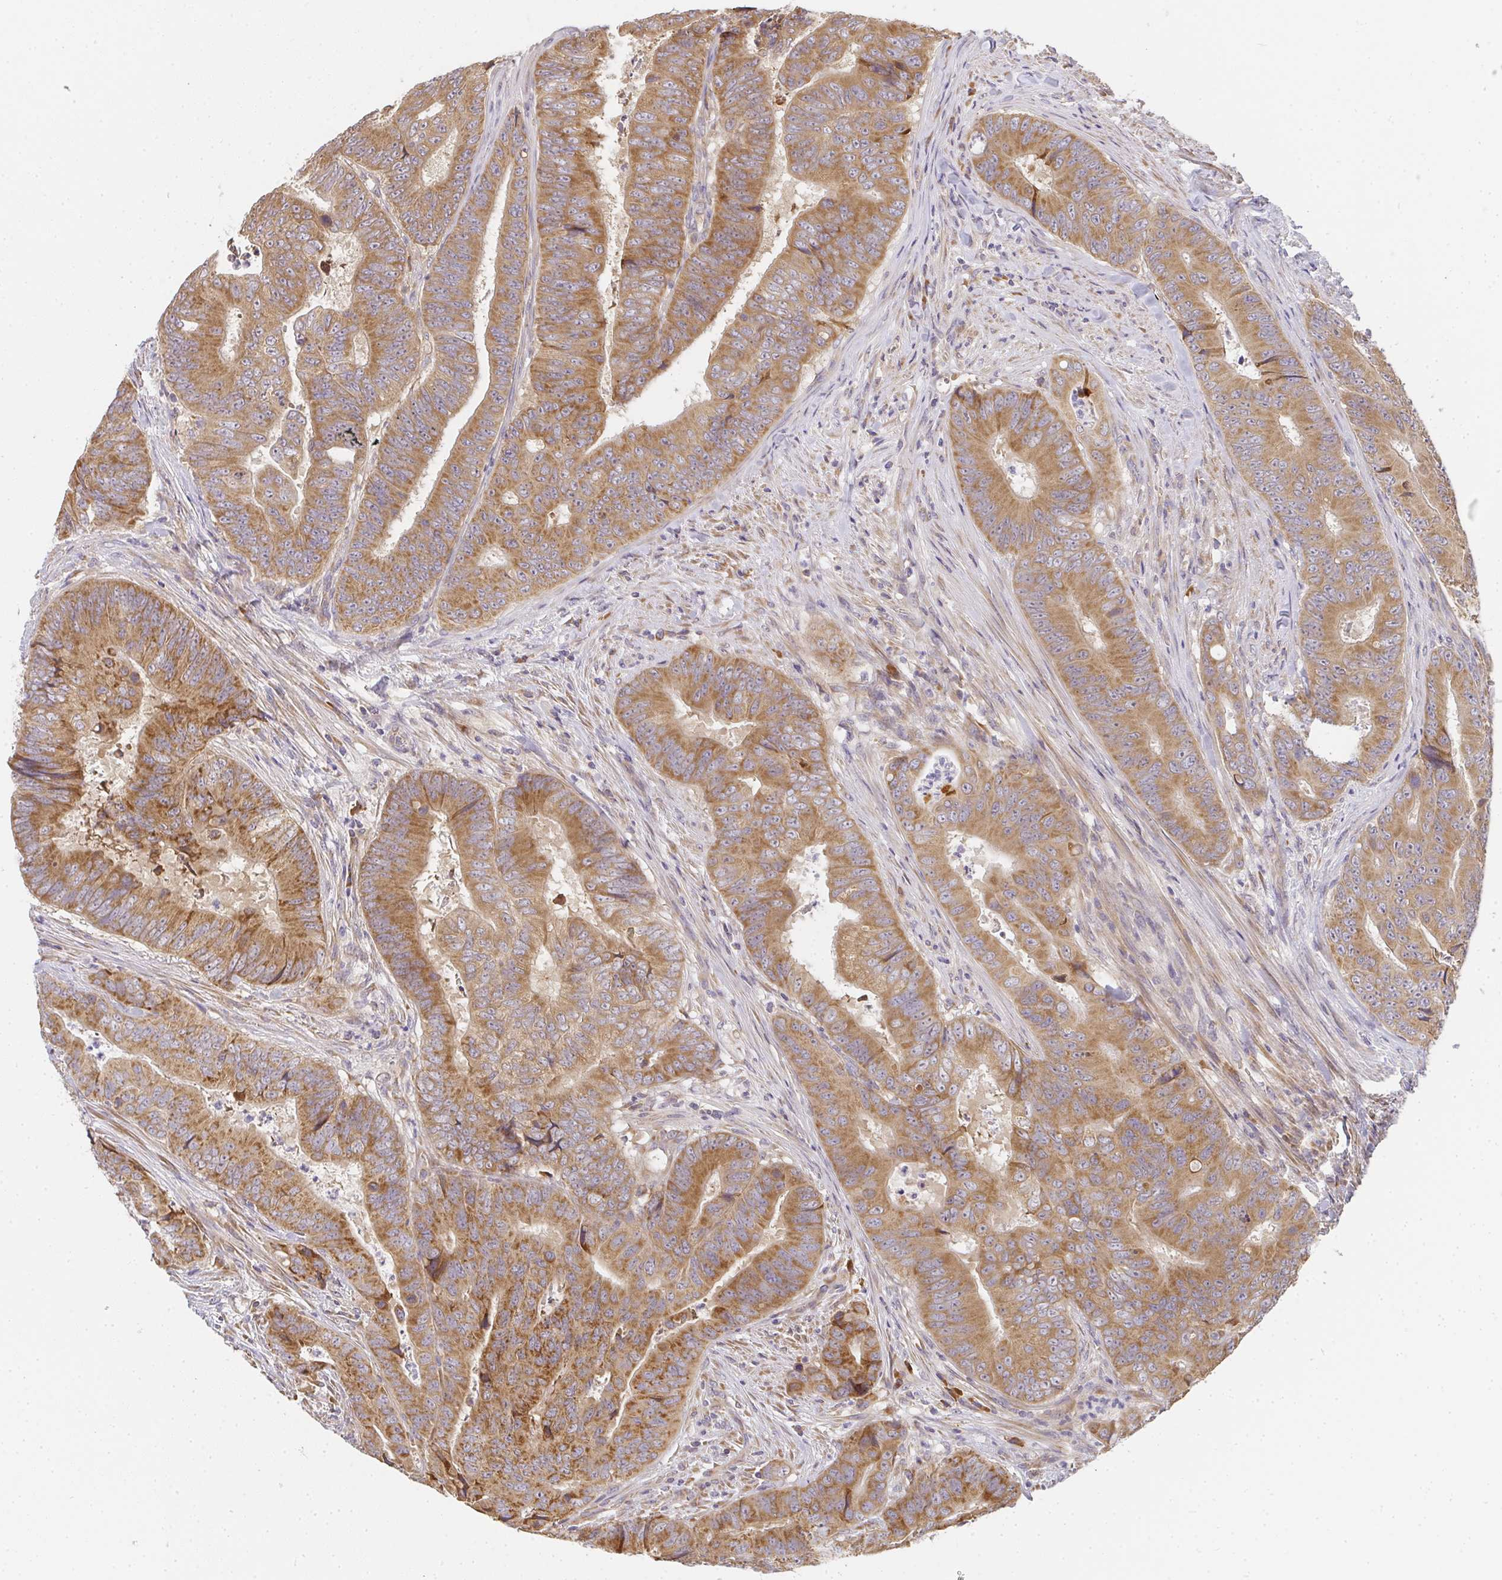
{"staining": {"intensity": "moderate", "quantity": ">75%", "location": "cytoplasmic/membranous"}, "tissue": "colorectal cancer", "cell_type": "Tumor cells", "image_type": "cancer", "snomed": [{"axis": "morphology", "description": "Adenocarcinoma, NOS"}, {"axis": "topography", "description": "Colon"}], "caption": "Human colorectal adenocarcinoma stained with a brown dye shows moderate cytoplasmic/membranous positive positivity in about >75% of tumor cells.", "gene": "SLC35B3", "patient": {"sex": "female", "age": 48}}